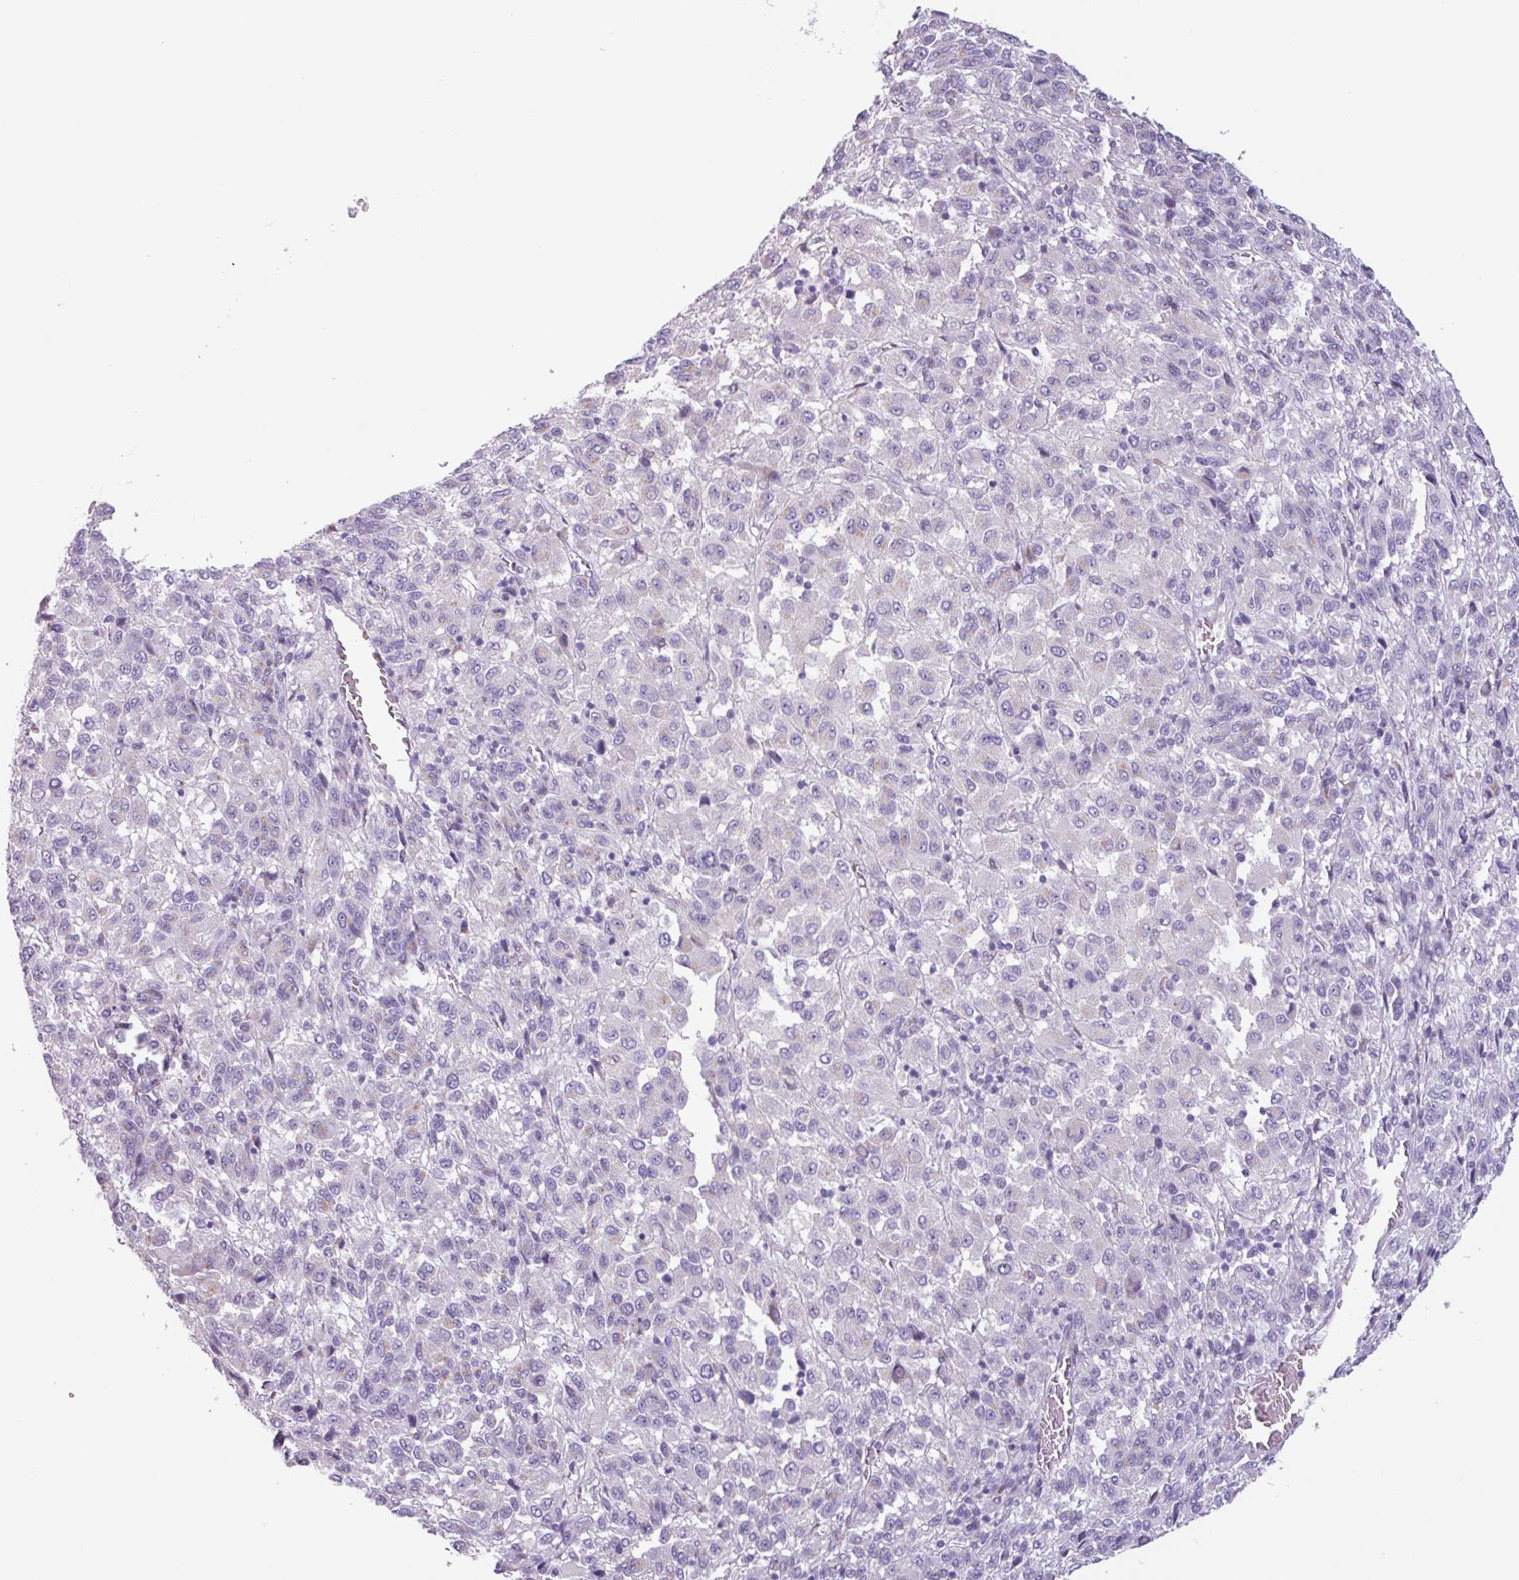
{"staining": {"intensity": "negative", "quantity": "none", "location": "none"}, "tissue": "melanoma", "cell_type": "Tumor cells", "image_type": "cancer", "snomed": [{"axis": "morphology", "description": "Malignant melanoma, Metastatic site"}, {"axis": "topography", "description": "Lung"}], "caption": "DAB immunohistochemical staining of malignant melanoma (metastatic site) reveals no significant positivity in tumor cells.", "gene": "ADGRE1", "patient": {"sex": "male", "age": 64}}